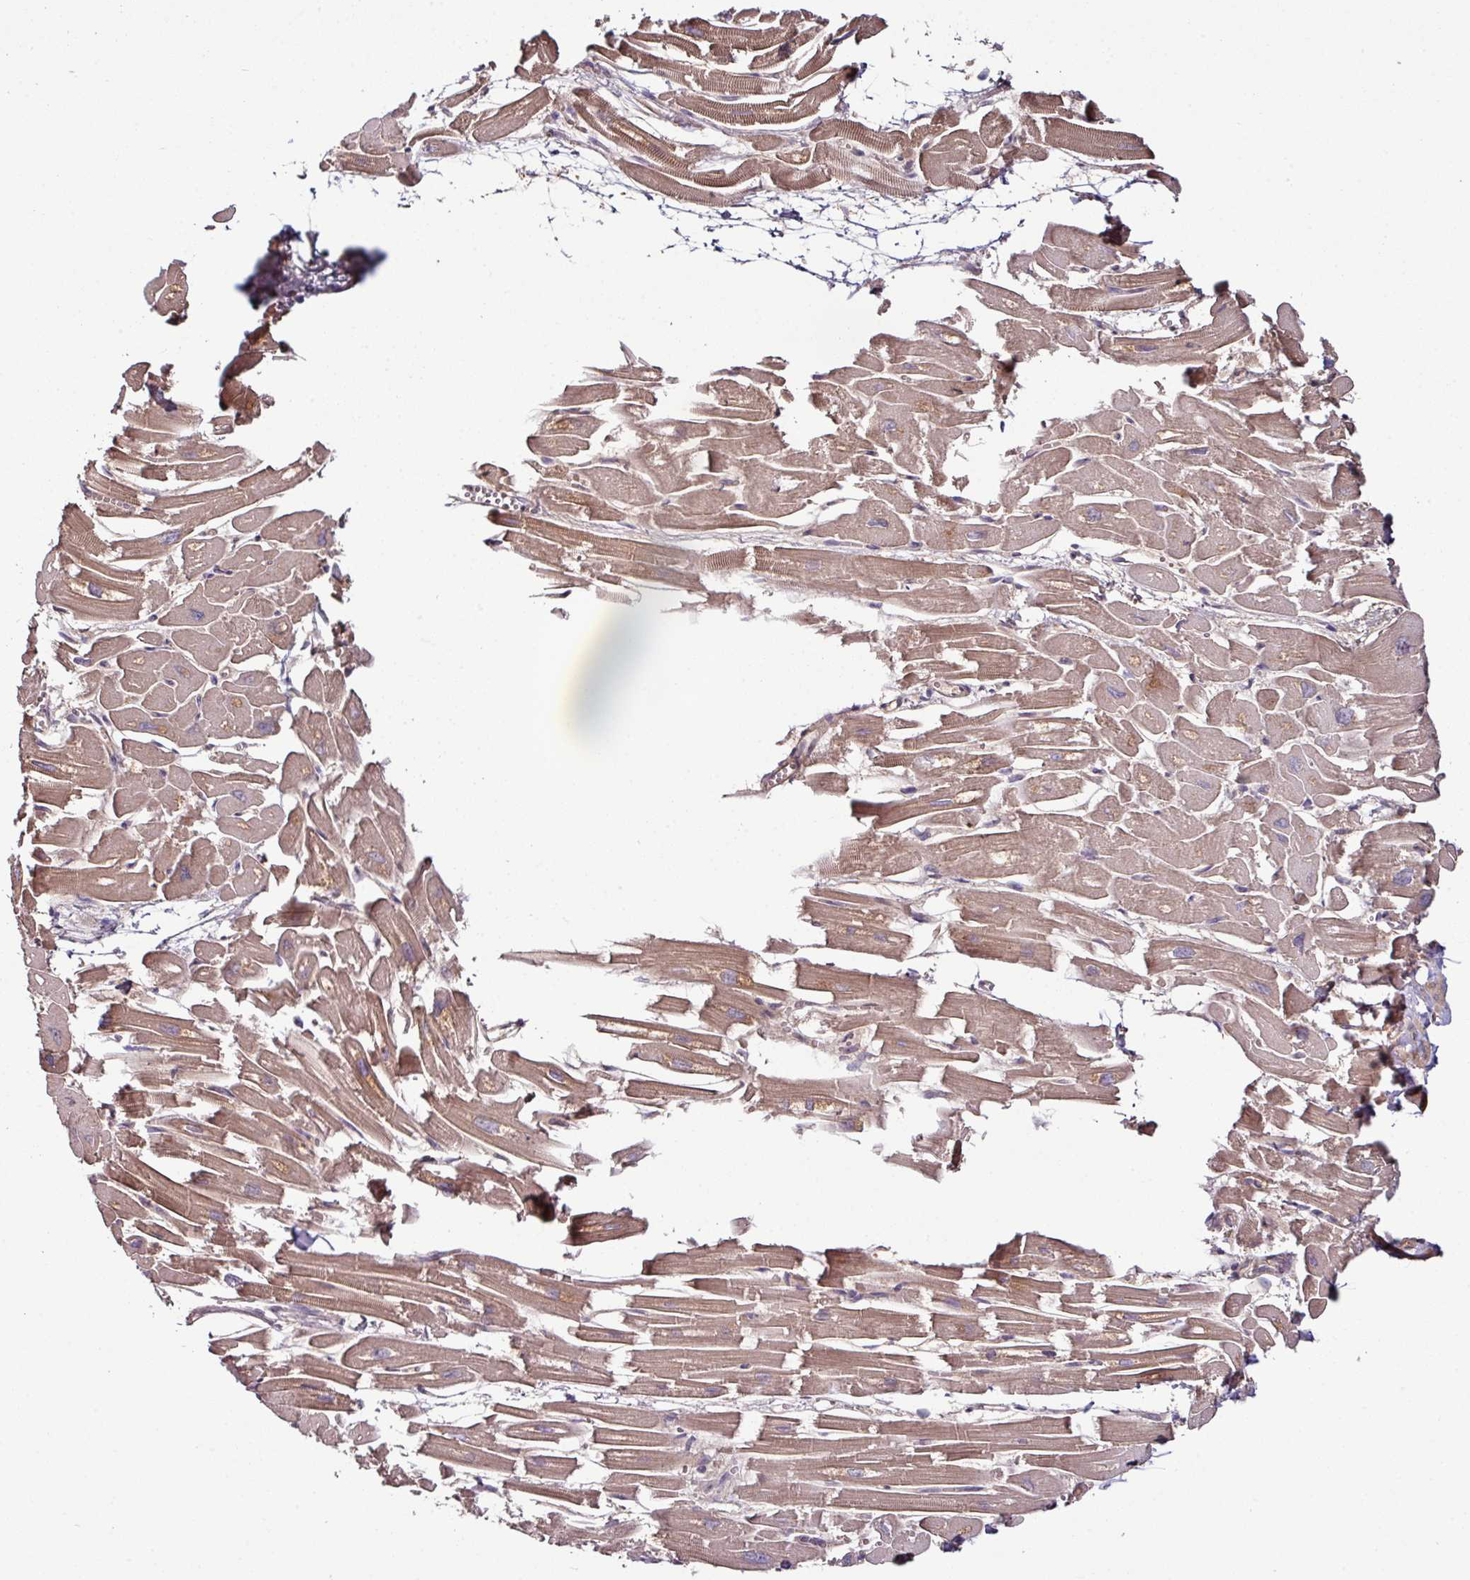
{"staining": {"intensity": "moderate", "quantity": ">75%", "location": "cytoplasmic/membranous"}, "tissue": "heart muscle", "cell_type": "Cardiomyocytes", "image_type": "normal", "snomed": [{"axis": "morphology", "description": "Normal tissue, NOS"}, {"axis": "topography", "description": "Heart"}], "caption": "Immunohistochemical staining of benign heart muscle demonstrates >75% levels of moderate cytoplasmic/membranous protein expression in approximately >75% of cardiomyocytes.", "gene": "GNPDA1", "patient": {"sex": "male", "age": 54}}